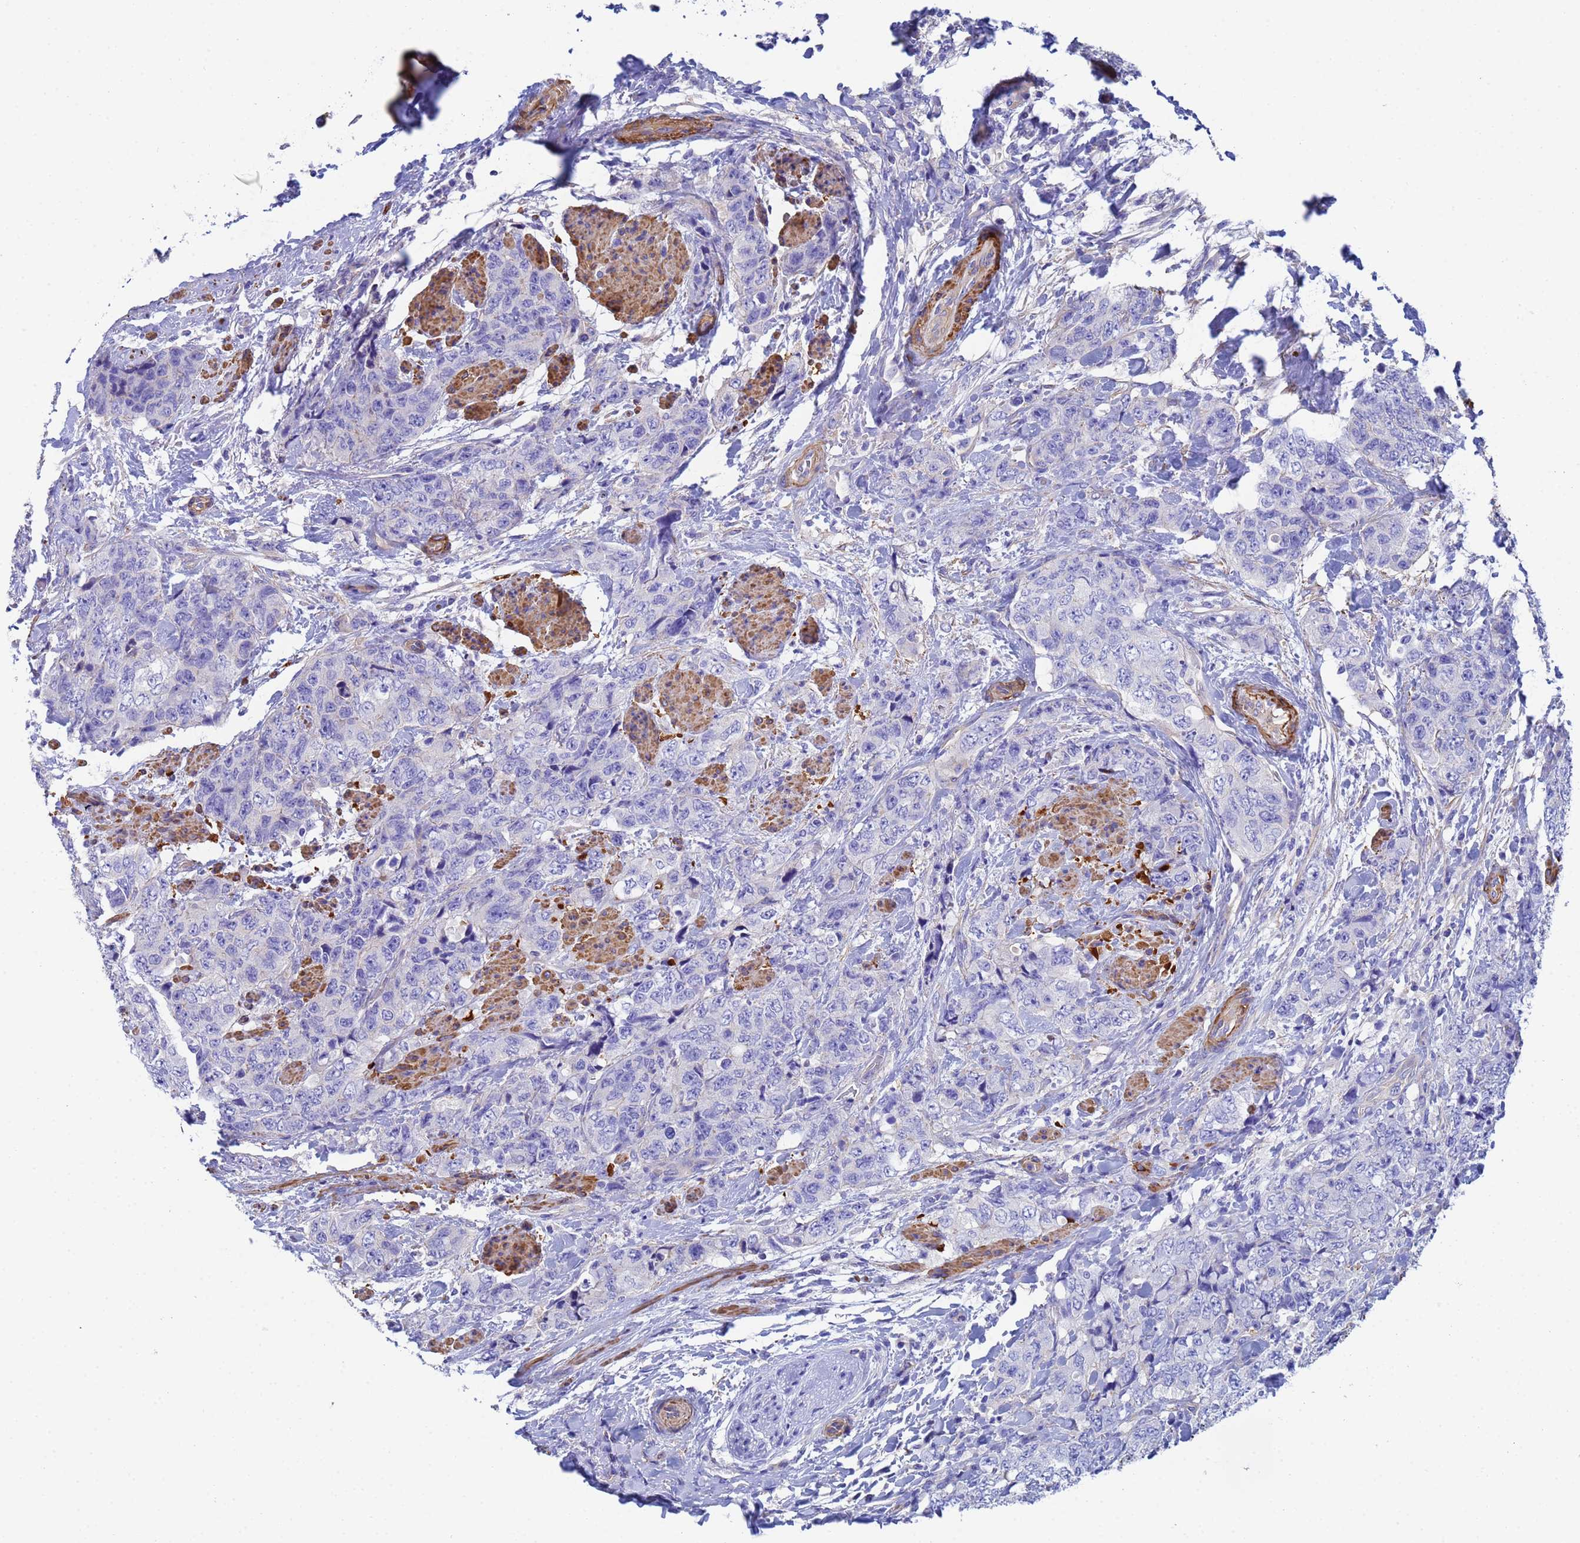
{"staining": {"intensity": "negative", "quantity": "none", "location": "none"}, "tissue": "urothelial cancer", "cell_type": "Tumor cells", "image_type": "cancer", "snomed": [{"axis": "morphology", "description": "Urothelial carcinoma, High grade"}, {"axis": "topography", "description": "Urinary bladder"}], "caption": "Image shows no protein staining in tumor cells of urothelial cancer tissue.", "gene": "CST4", "patient": {"sex": "female", "age": 78}}